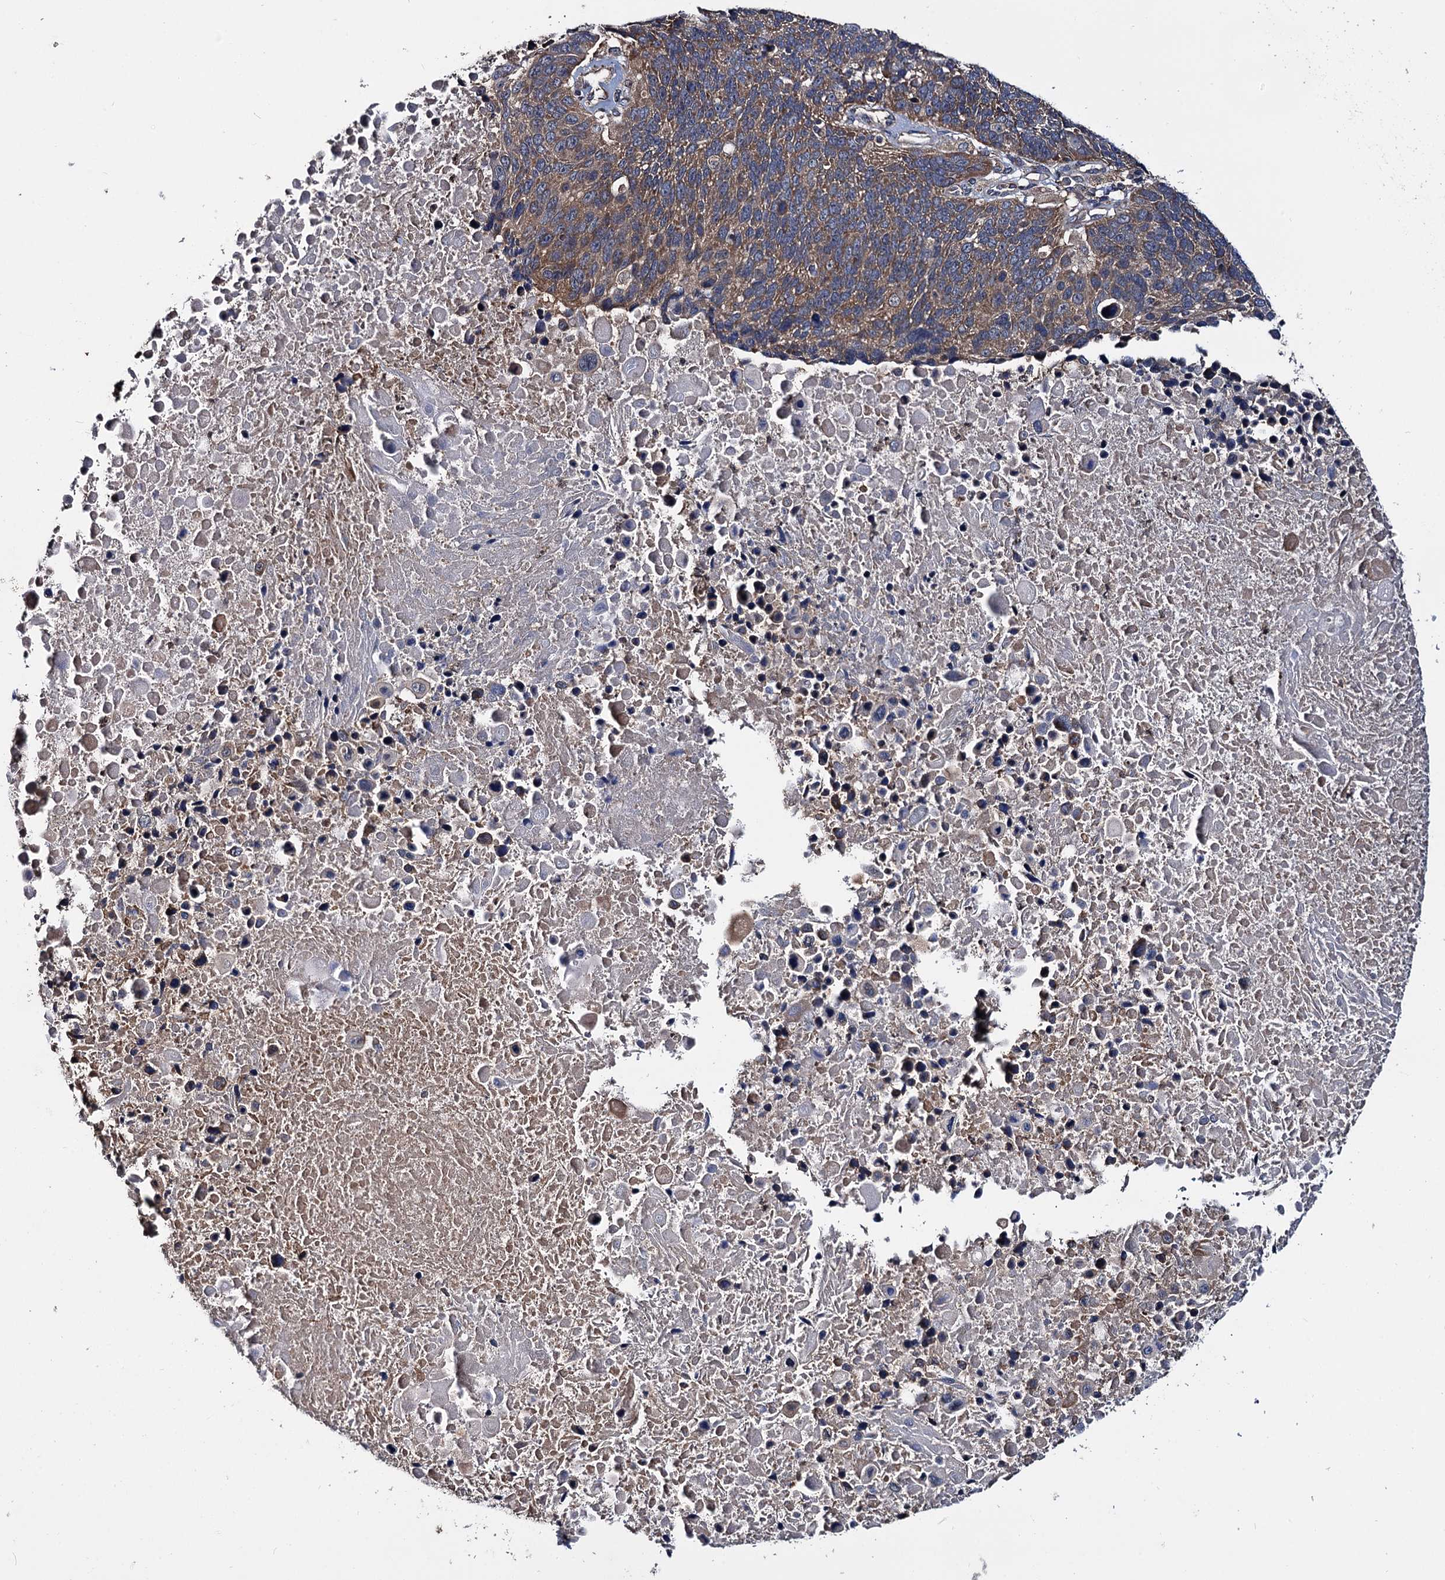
{"staining": {"intensity": "moderate", "quantity": ">75%", "location": "cytoplasmic/membranous"}, "tissue": "lung cancer", "cell_type": "Tumor cells", "image_type": "cancer", "snomed": [{"axis": "morphology", "description": "Normal tissue, NOS"}, {"axis": "morphology", "description": "Squamous cell carcinoma, NOS"}, {"axis": "topography", "description": "Lymph node"}, {"axis": "topography", "description": "Lung"}], "caption": "Immunohistochemistry (IHC) (DAB (3,3'-diaminobenzidine)) staining of human lung cancer demonstrates moderate cytoplasmic/membranous protein positivity in about >75% of tumor cells.", "gene": "CEP192", "patient": {"sex": "male", "age": 66}}